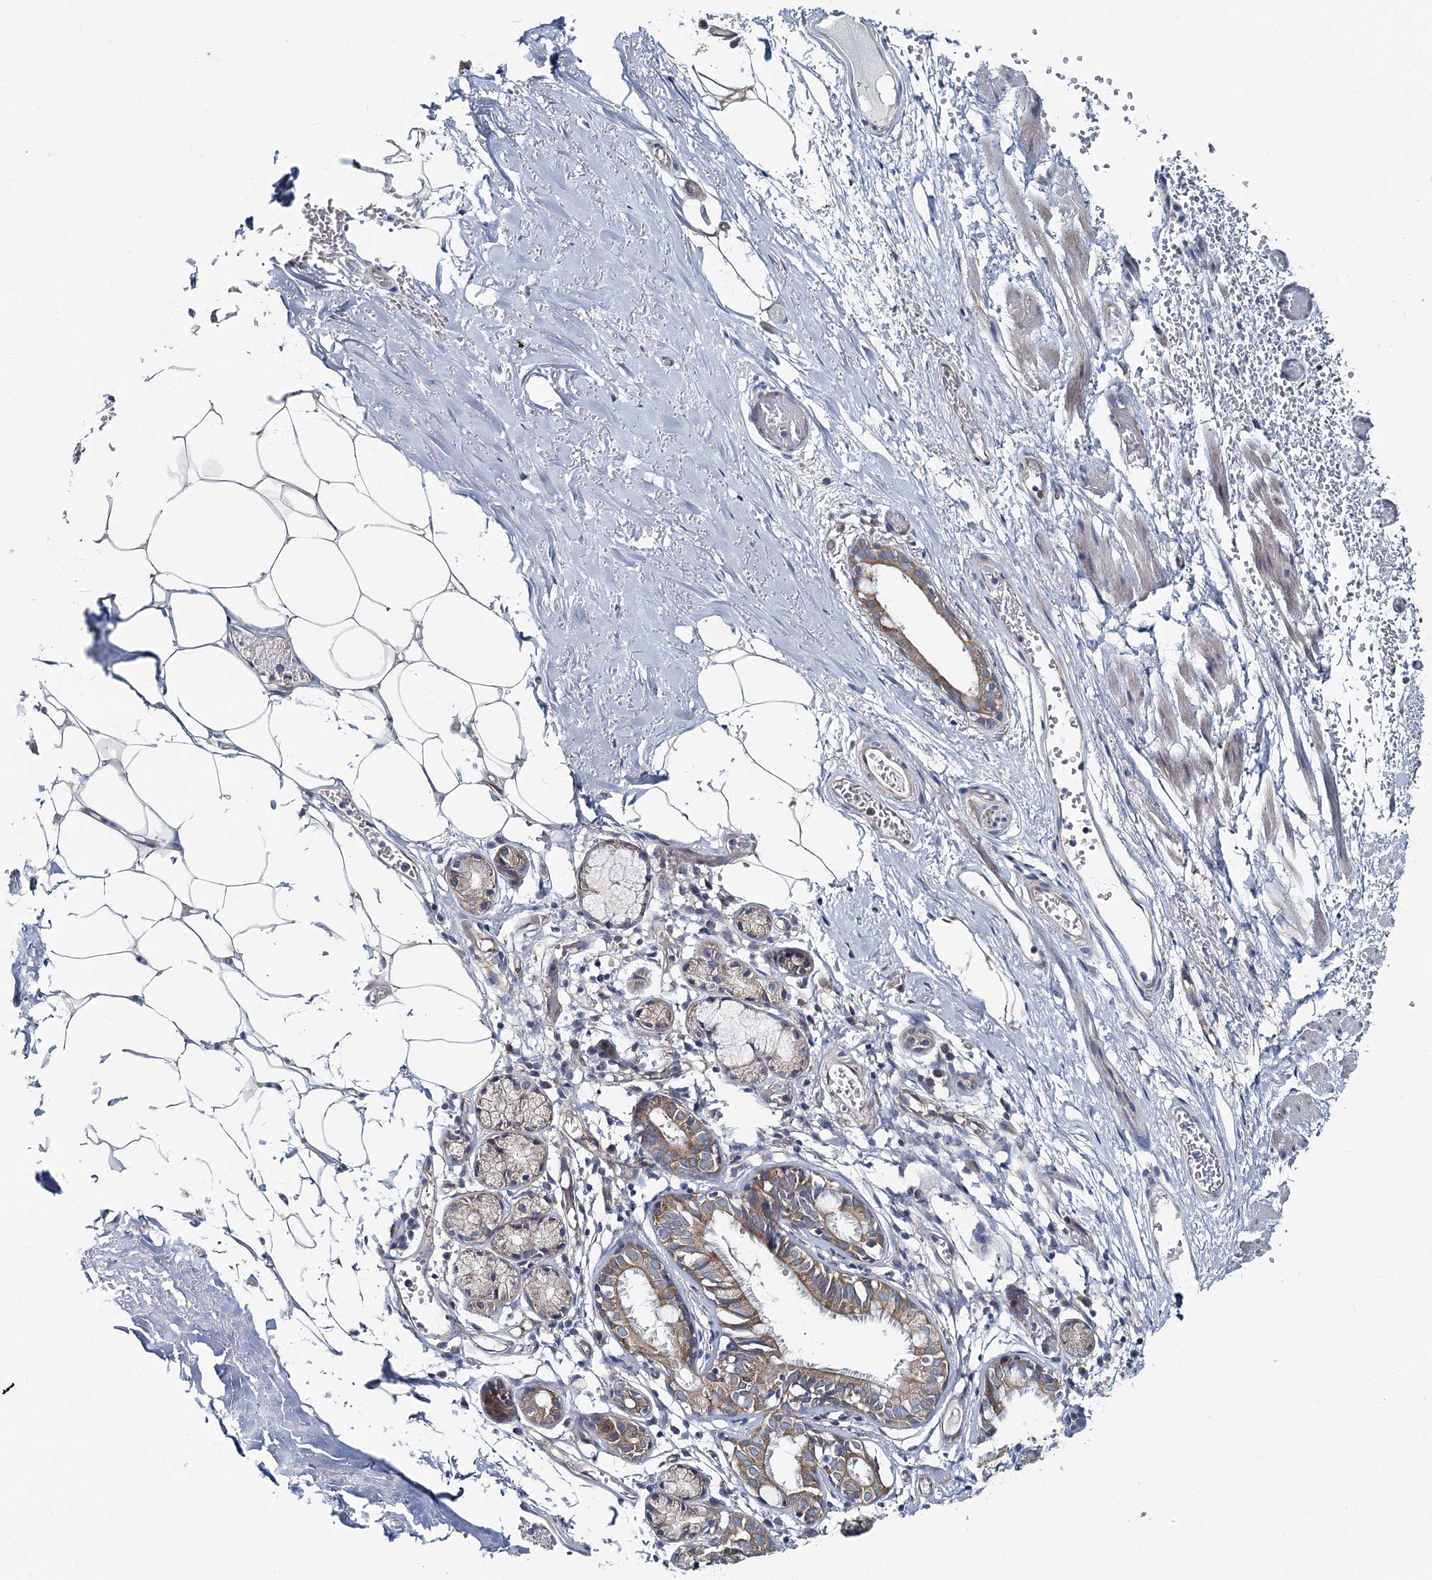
{"staining": {"intensity": "moderate", "quantity": ">75%", "location": "cytoplasmic/membranous"}, "tissue": "bronchus", "cell_type": "Respiratory epithelial cells", "image_type": "normal", "snomed": [{"axis": "morphology", "description": "Normal tissue, NOS"}, {"axis": "topography", "description": "Bronchus"}, {"axis": "topography", "description": "Lung"}], "caption": "An immunohistochemistry photomicrograph of unremarkable tissue is shown. Protein staining in brown labels moderate cytoplasmic/membranous positivity in bronchus within respiratory epithelial cells.", "gene": "MPHOSPH9", "patient": {"sex": "male", "age": 56}}